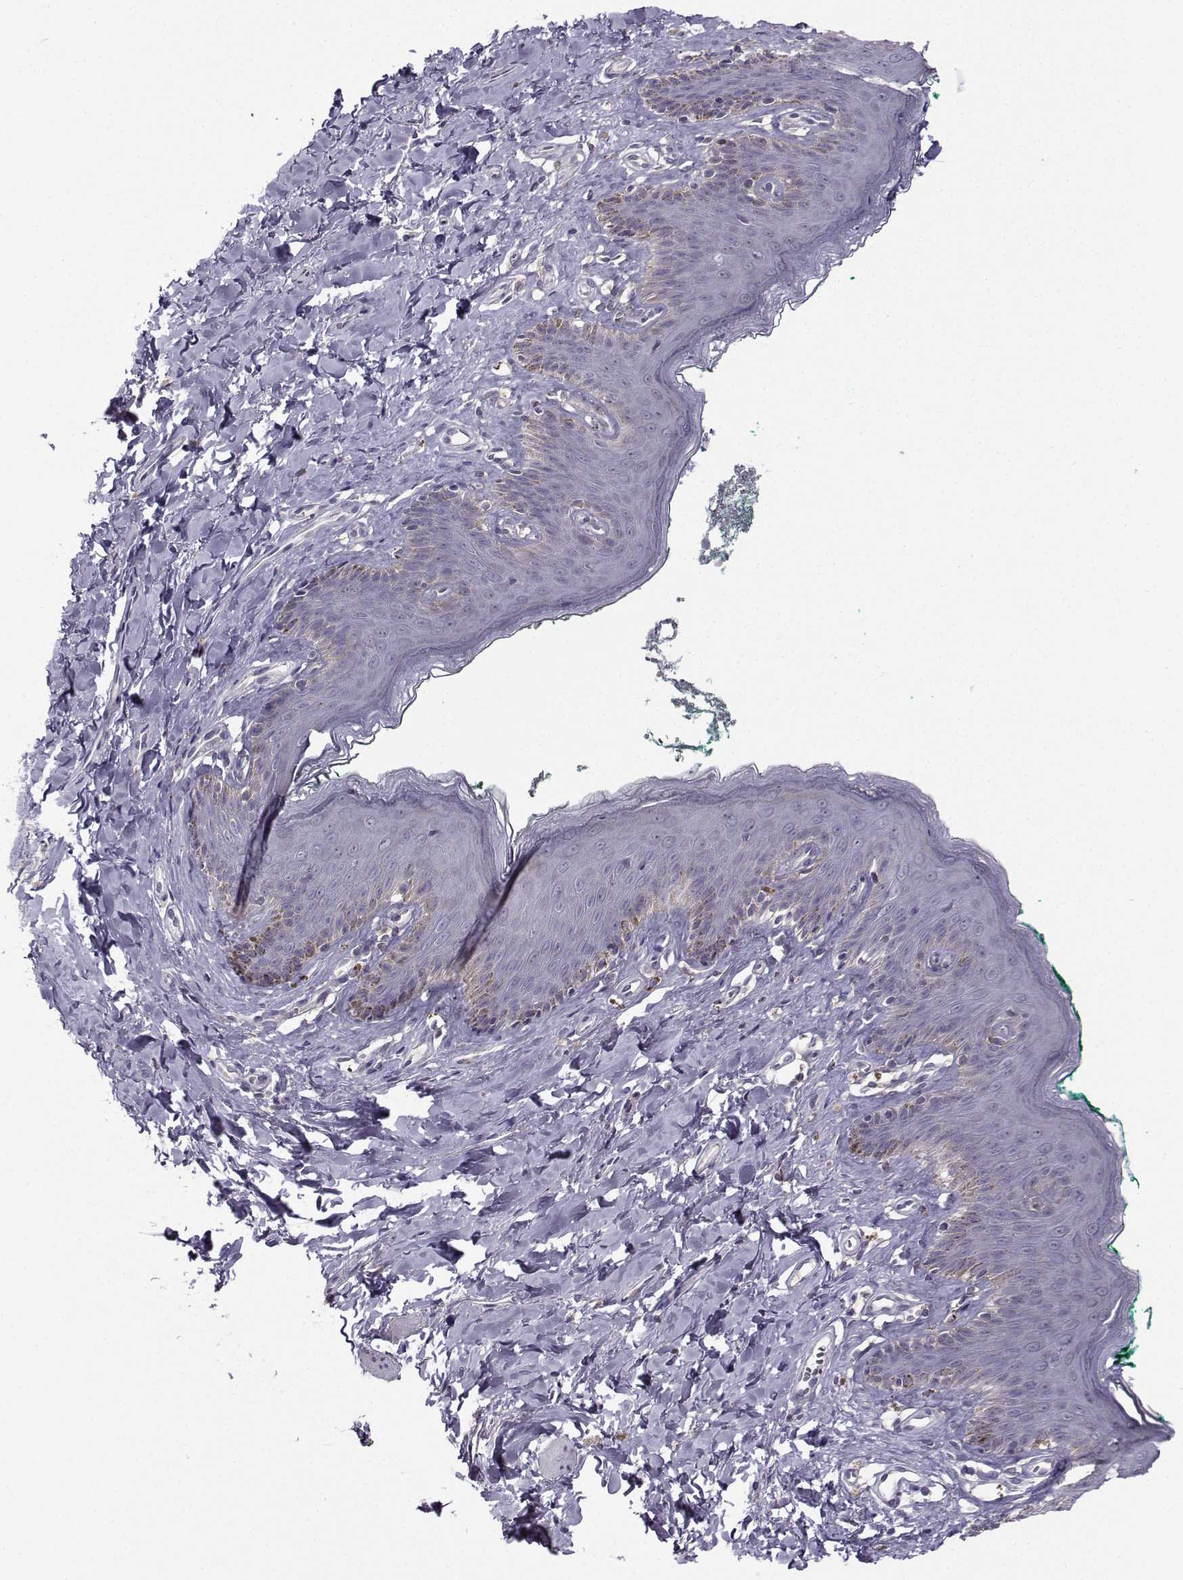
{"staining": {"intensity": "negative", "quantity": "none", "location": "none"}, "tissue": "skin", "cell_type": "Epidermal cells", "image_type": "normal", "snomed": [{"axis": "morphology", "description": "Normal tissue, NOS"}, {"axis": "topography", "description": "Vulva"}], "caption": "This image is of benign skin stained with immunohistochemistry (IHC) to label a protein in brown with the nuclei are counter-stained blue. There is no expression in epidermal cells.", "gene": "FCAMR", "patient": {"sex": "female", "age": 66}}